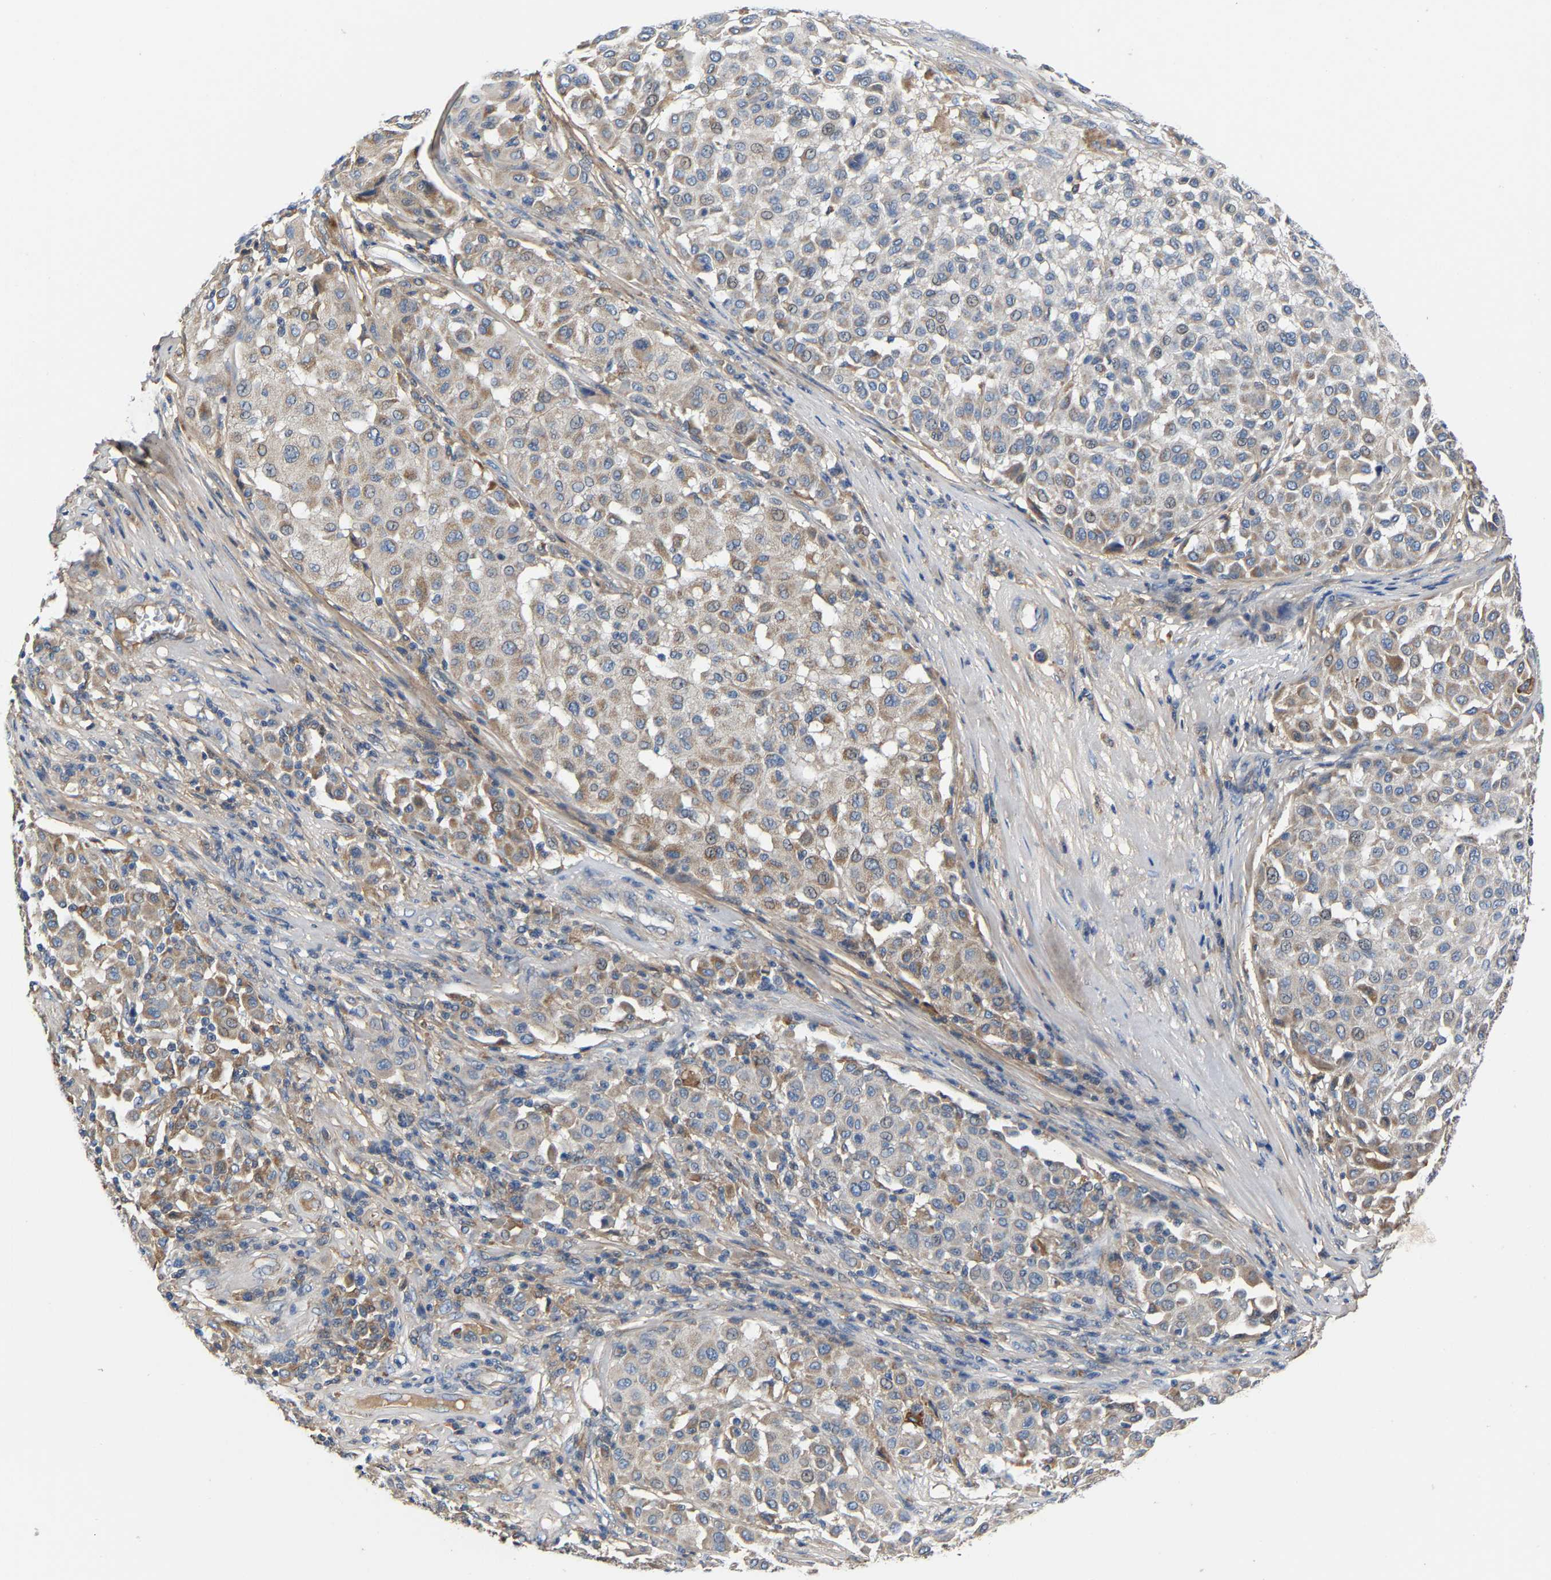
{"staining": {"intensity": "moderate", "quantity": "<25%", "location": "cytoplasmic/membranous"}, "tissue": "melanoma", "cell_type": "Tumor cells", "image_type": "cancer", "snomed": [{"axis": "morphology", "description": "Malignant melanoma, Metastatic site"}, {"axis": "topography", "description": "Soft tissue"}], "caption": "Malignant melanoma (metastatic site) stained for a protein demonstrates moderate cytoplasmic/membranous positivity in tumor cells.", "gene": "CCDC171", "patient": {"sex": "male", "age": 41}}